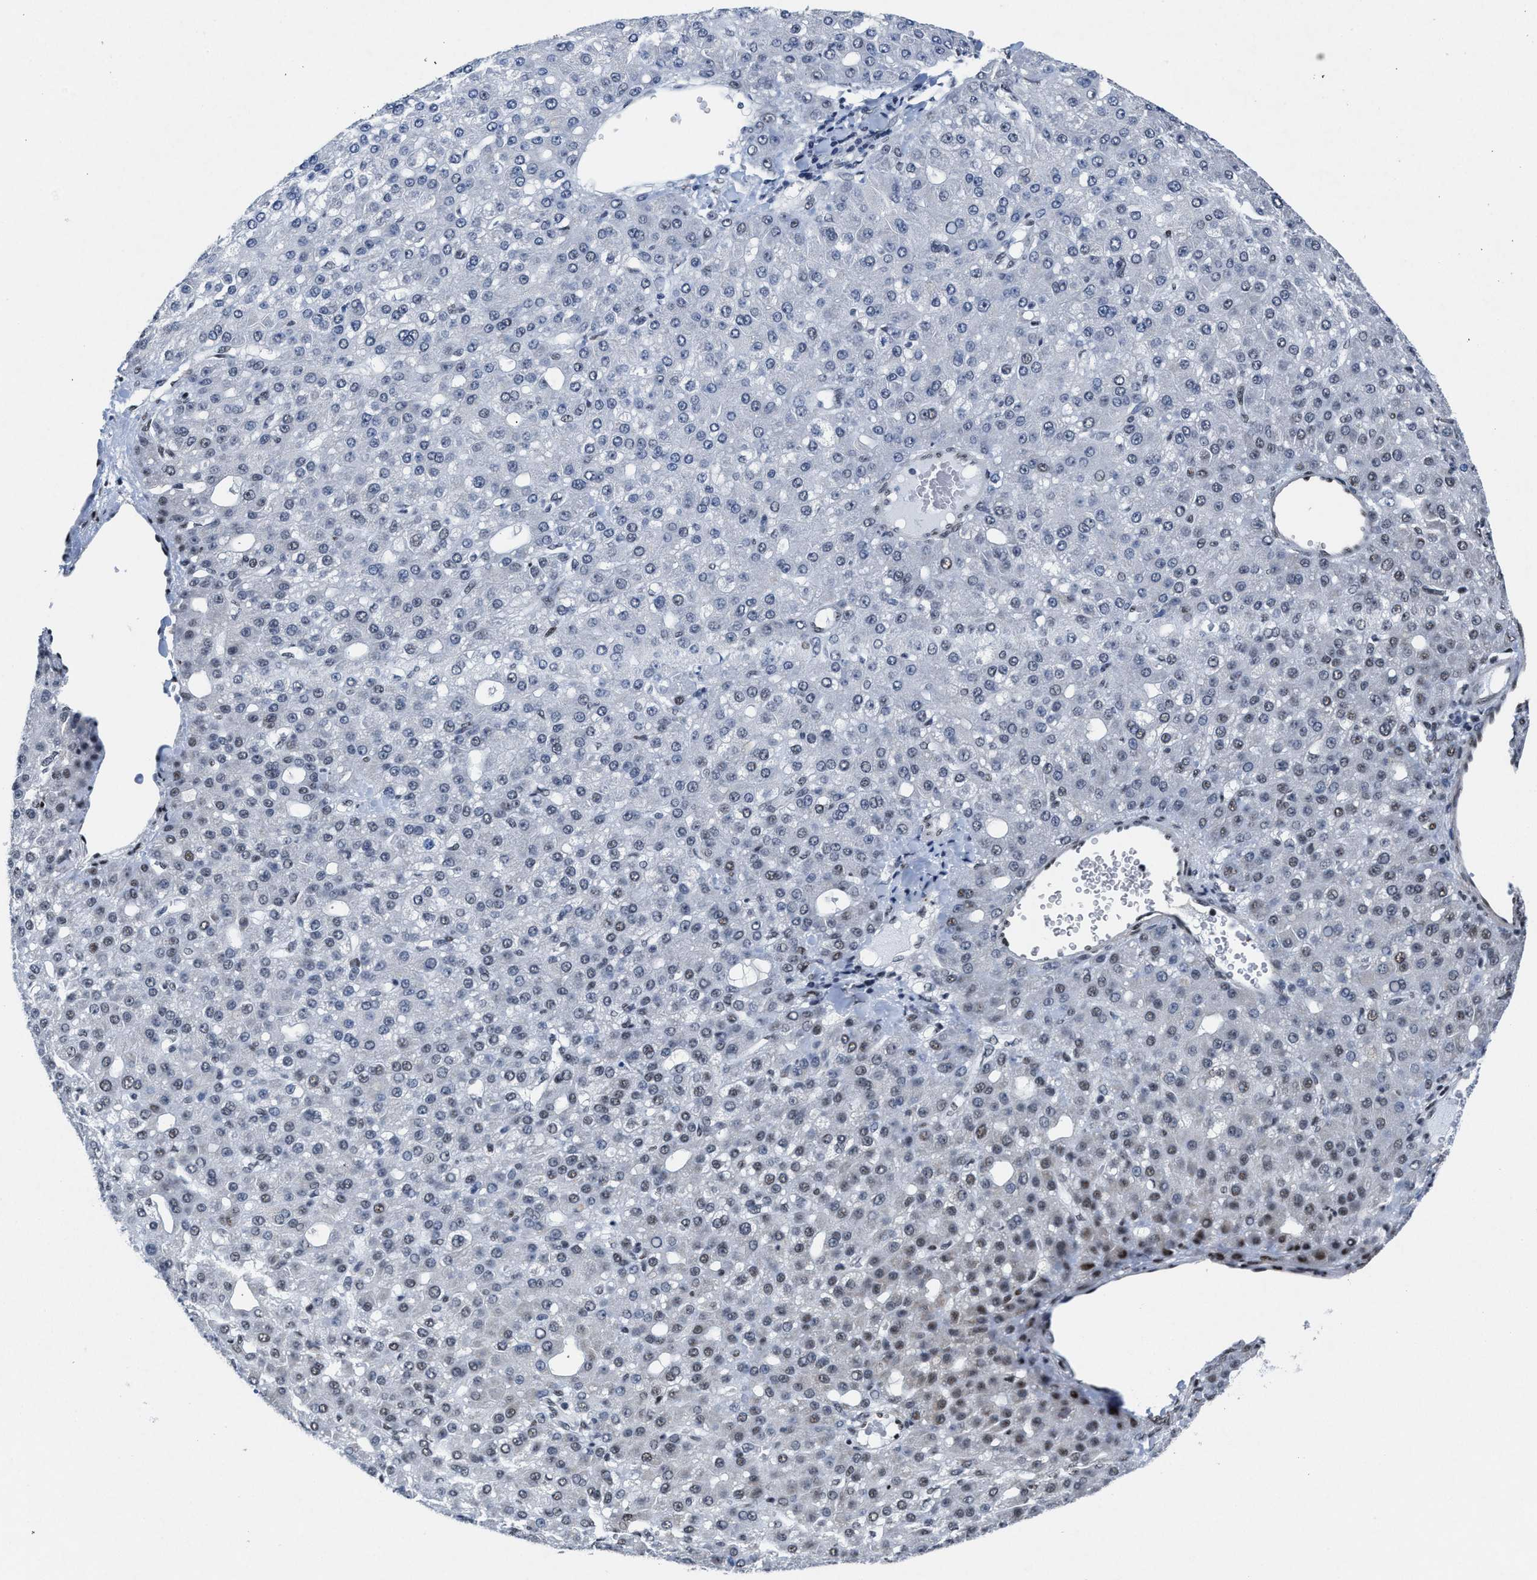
{"staining": {"intensity": "weak", "quantity": "<25%", "location": "nuclear"}, "tissue": "liver cancer", "cell_type": "Tumor cells", "image_type": "cancer", "snomed": [{"axis": "morphology", "description": "Carcinoma, Hepatocellular, NOS"}, {"axis": "topography", "description": "Liver"}], "caption": "Tumor cells show no significant protein expression in hepatocellular carcinoma (liver).", "gene": "ID3", "patient": {"sex": "male", "age": 67}}